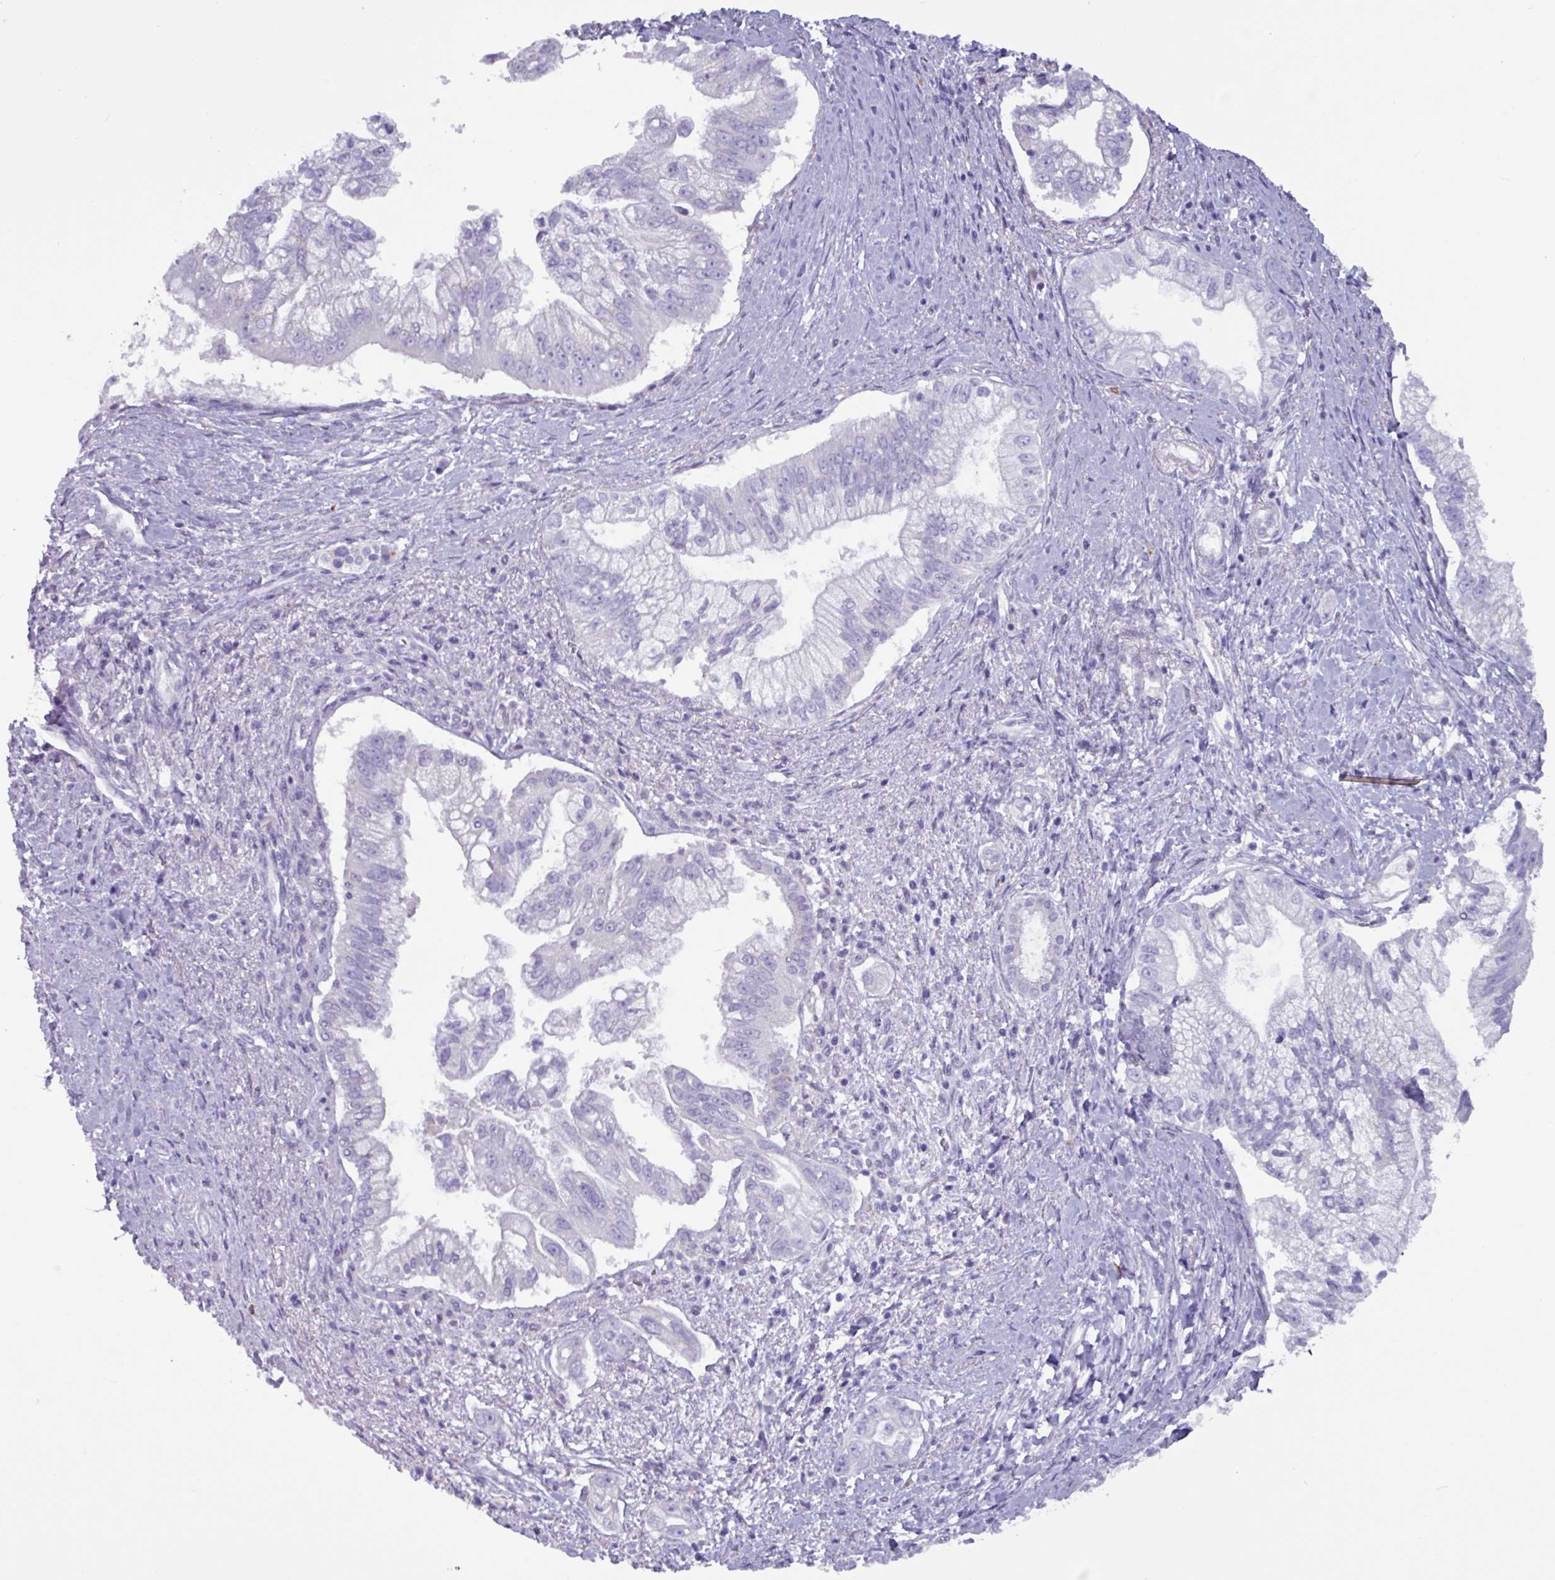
{"staining": {"intensity": "negative", "quantity": "none", "location": "none"}, "tissue": "pancreatic cancer", "cell_type": "Tumor cells", "image_type": "cancer", "snomed": [{"axis": "morphology", "description": "Adenocarcinoma, NOS"}, {"axis": "topography", "description": "Pancreas"}], "caption": "An IHC micrograph of pancreatic cancer is shown. There is no staining in tumor cells of pancreatic cancer.", "gene": "ADGRE1", "patient": {"sex": "male", "age": 70}}